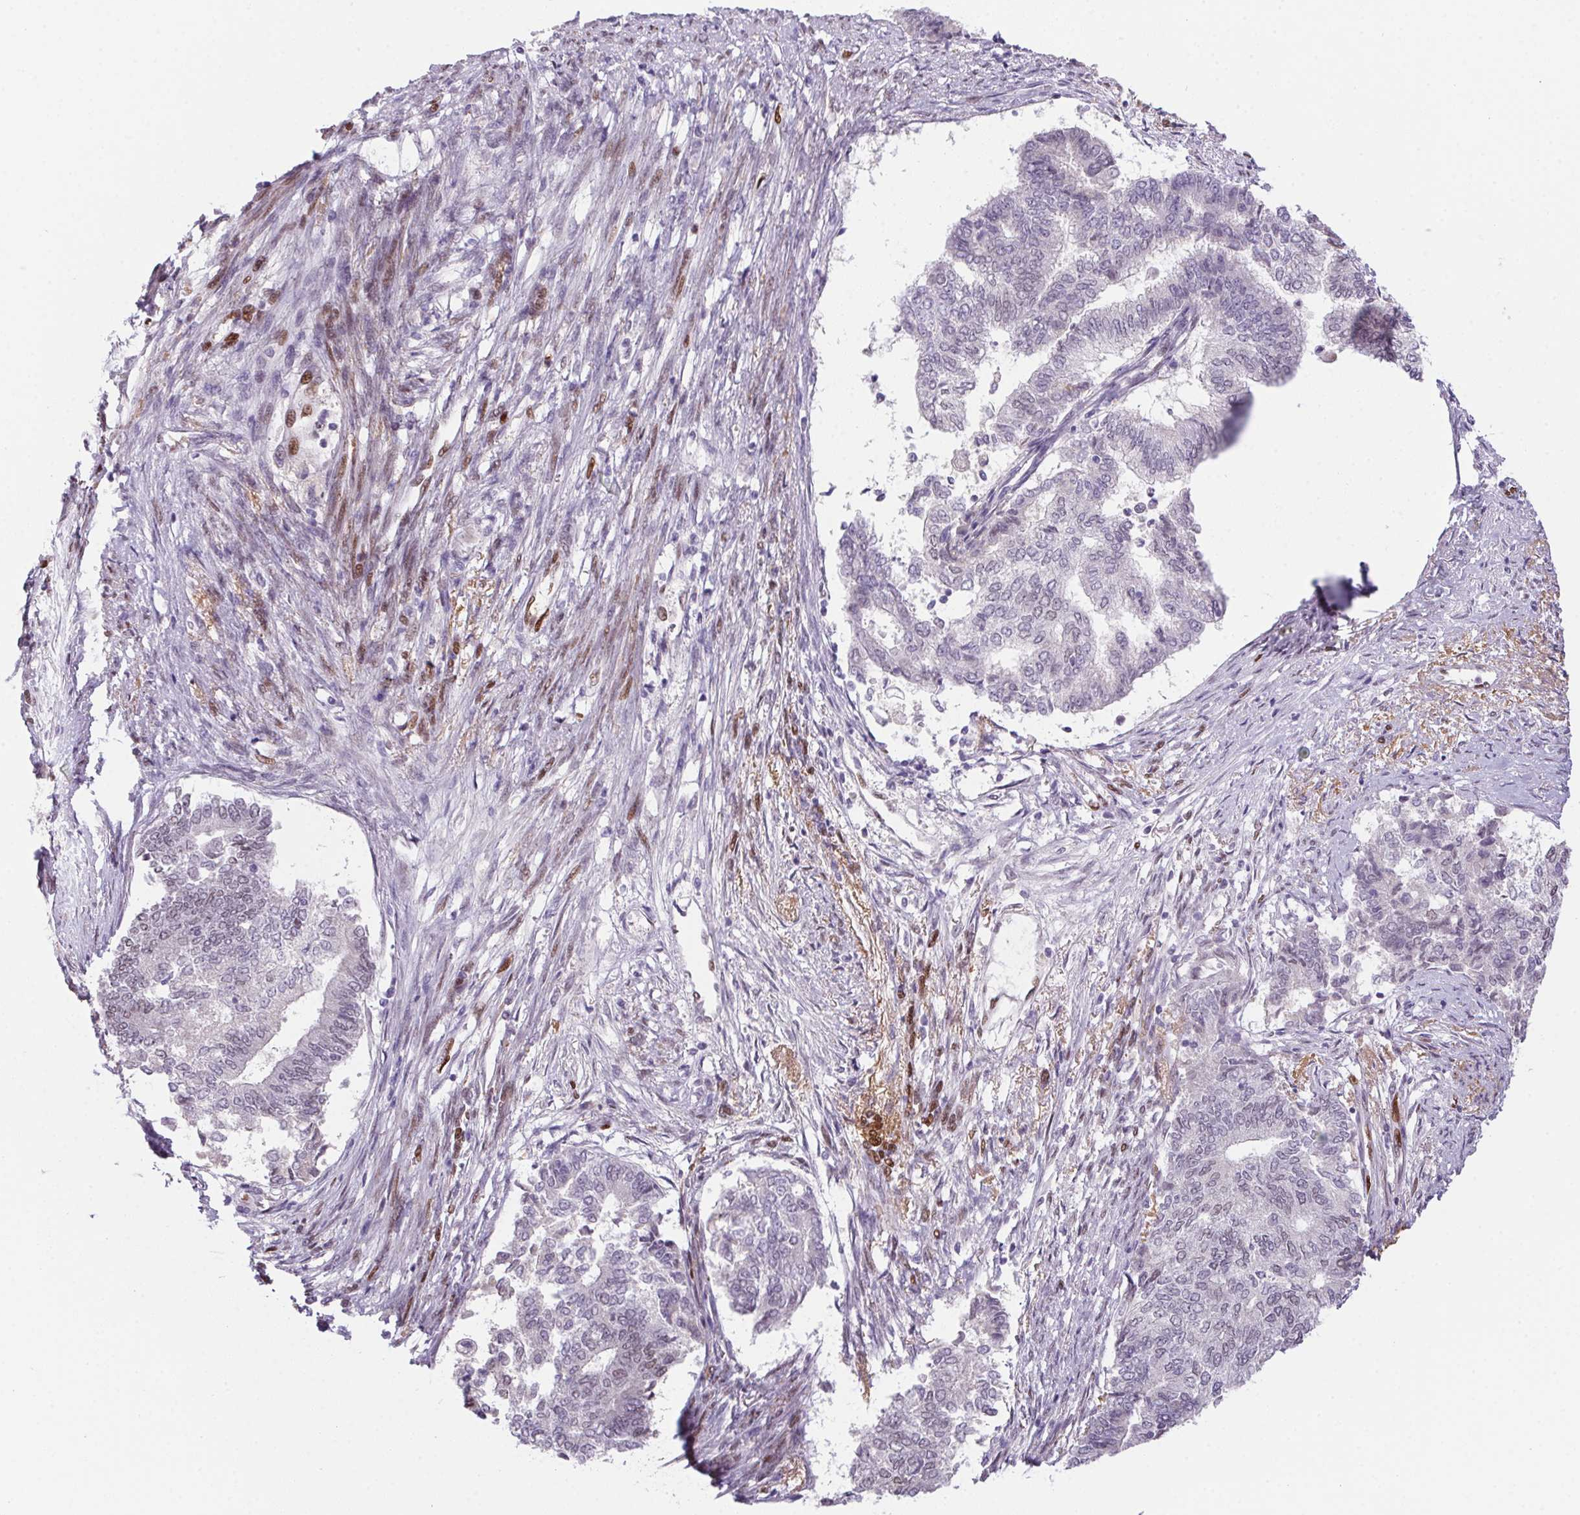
{"staining": {"intensity": "negative", "quantity": "none", "location": "none"}, "tissue": "endometrial cancer", "cell_type": "Tumor cells", "image_type": "cancer", "snomed": [{"axis": "morphology", "description": "Adenocarcinoma, NOS"}, {"axis": "topography", "description": "Endometrium"}], "caption": "Tumor cells show no significant protein expression in endometrial cancer (adenocarcinoma).", "gene": "SP9", "patient": {"sex": "female", "age": 65}}